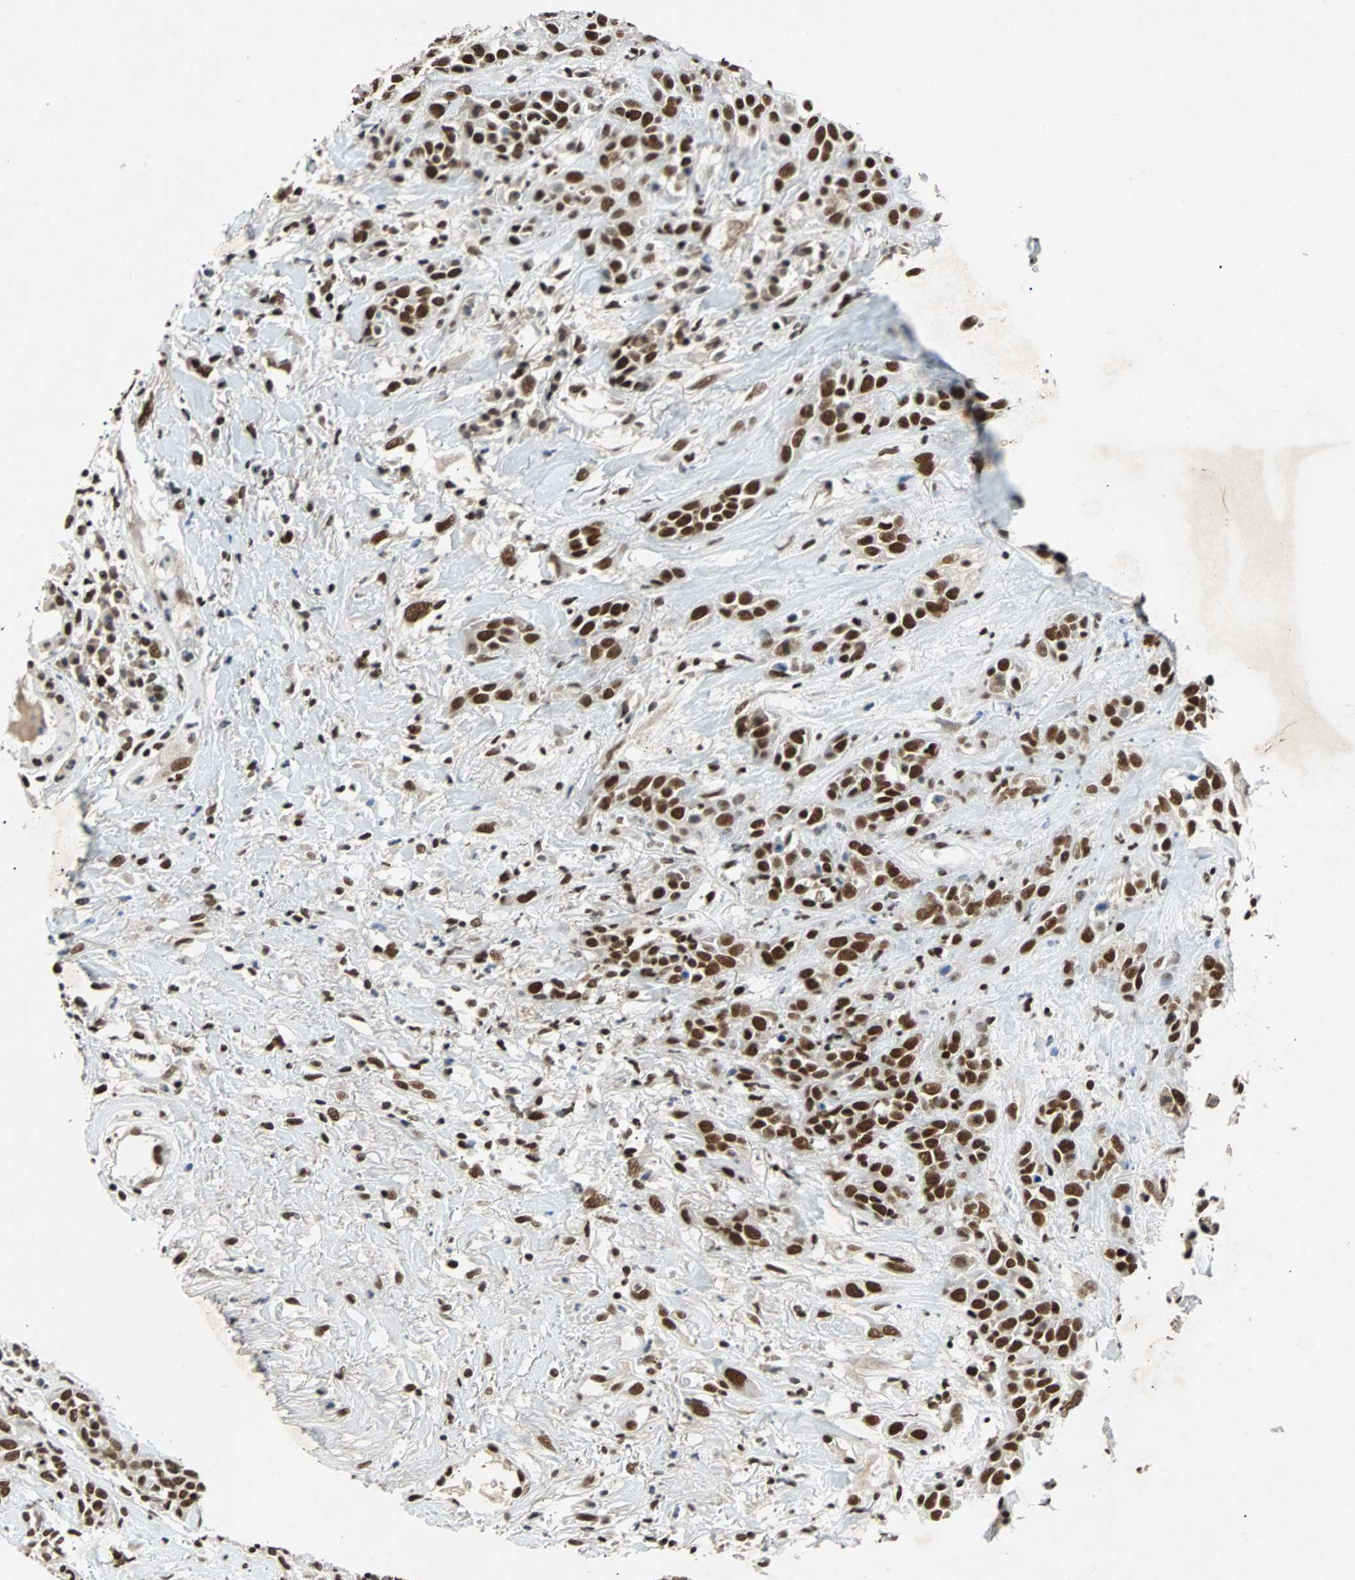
{"staining": {"intensity": "strong", "quantity": ">75%", "location": "nuclear"}, "tissue": "head and neck cancer", "cell_type": "Tumor cells", "image_type": "cancer", "snomed": [{"axis": "morphology", "description": "Squamous cell carcinoma, NOS"}, {"axis": "topography", "description": "Head-Neck"}], "caption": "High-power microscopy captured an IHC image of head and neck cancer, revealing strong nuclear staining in about >75% of tumor cells. (Brightfield microscopy of DAB IHC at high magnification).", "gene": "GATAD2A", "patient": {"sex": "male", "age": 62}}